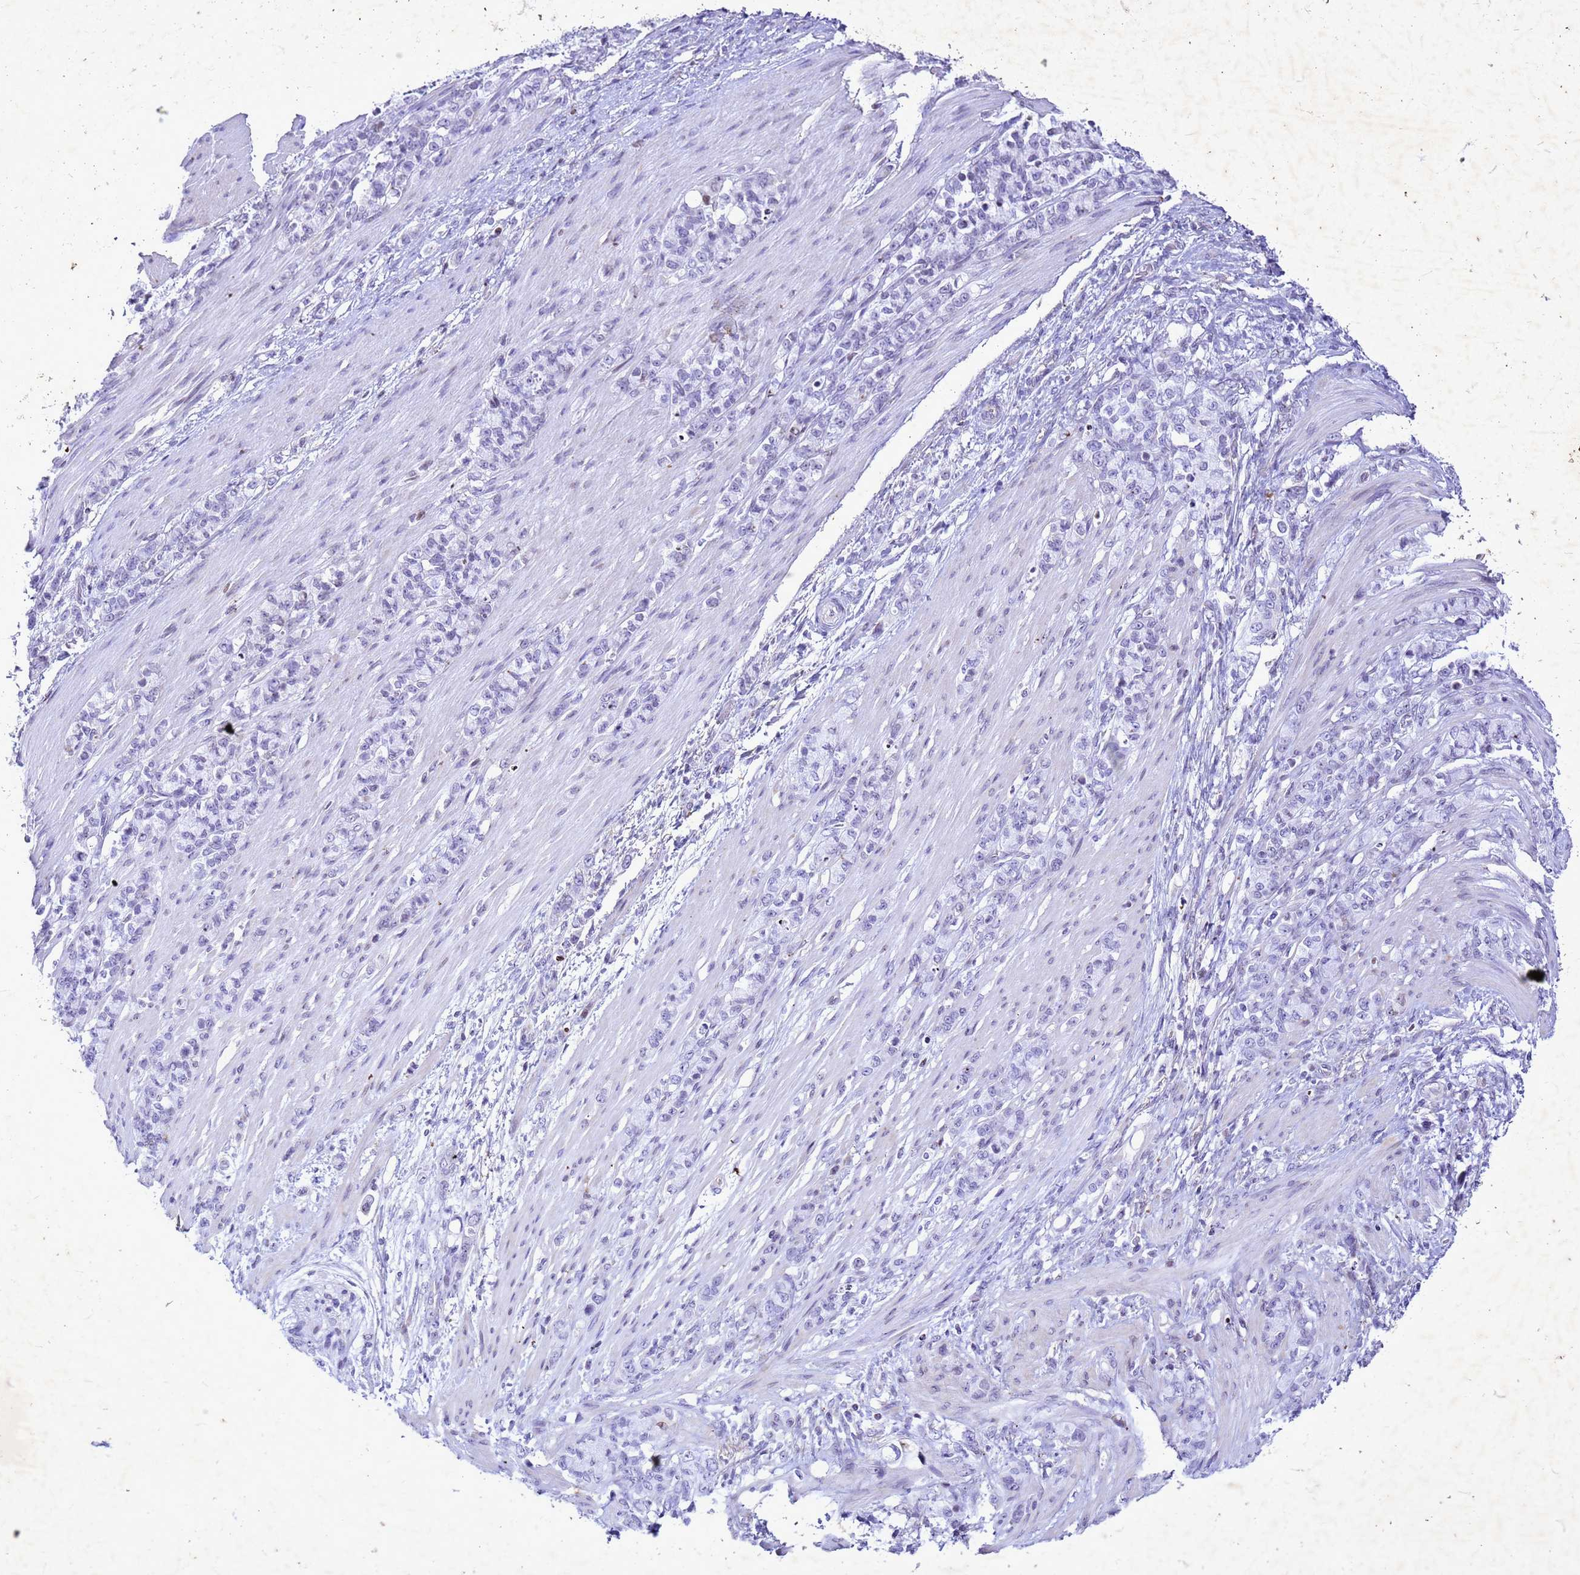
{"staining": {"intensity": "negative", "quantity": "none", "location": "none"}, "tissue": "stomach cancer", "cell_type": "Tumor cells", "image_type": "cancer", "snomed": [{"axis": "morphology", "description": "Adenocarcinoma, NOS"}, {"axis": "topography", "description": "Stomach"}], "caption": "This is an immunohistochemistry image of stomach cancer (adenocarcinoma). There is no staining in tumor cells.", "gene": "COPS9", "patient": {"sex": "female", "age": 79}}